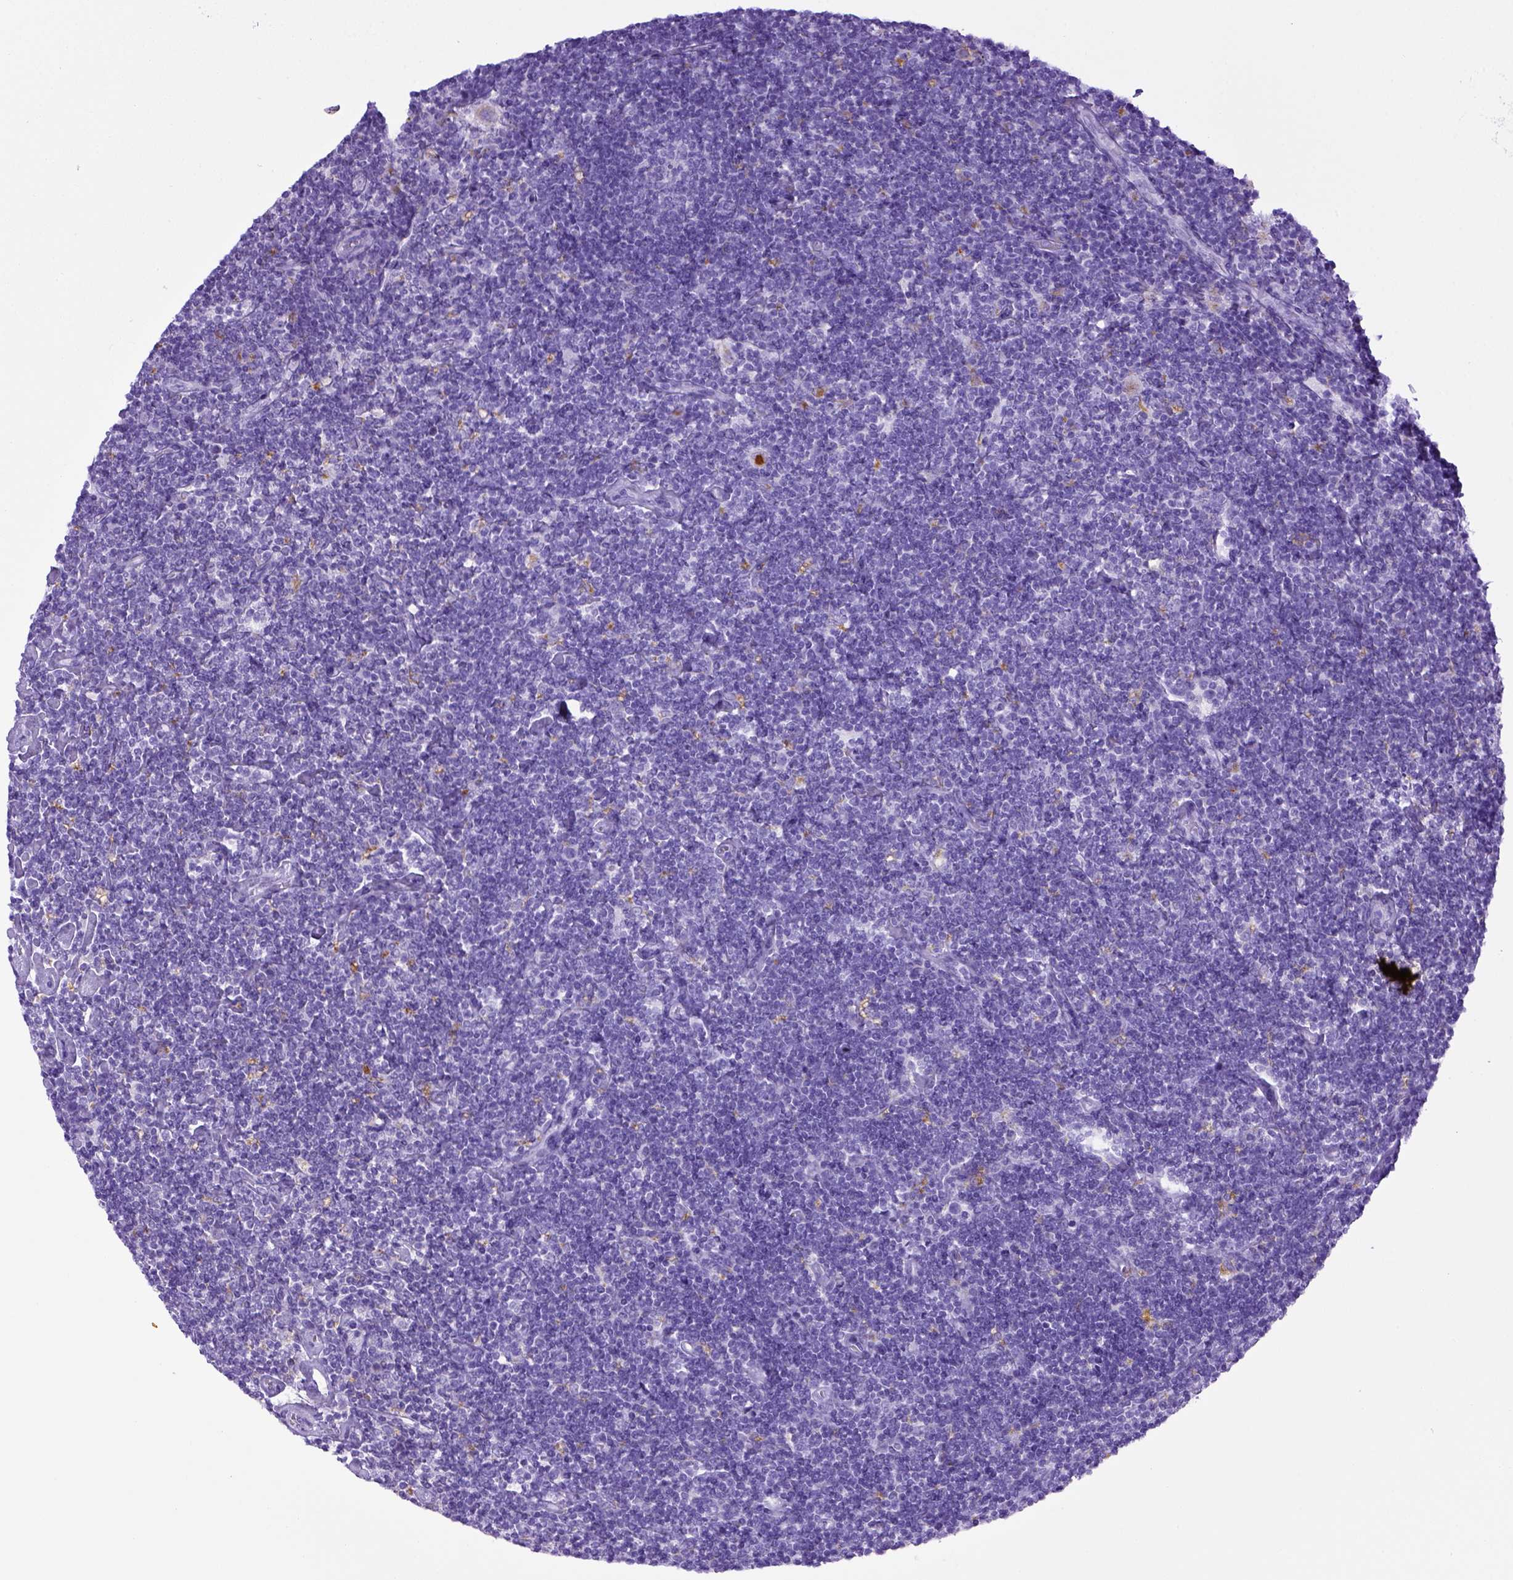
{"staining": {"intensity": "negative", "quantity": "none", "location": "none"}, "tissue": "lymphoma", "cell_type": "Tumor cells", "image_type": "cancer", "snomed": [{"axis": "morphology", "description": "Hodgkin's disease, NOS"}, {"axis": "topography", "description": "Lymph node"}], "caption": "Protein analysis of lymphoma demonstrates no significant positivity in tumor cells.", "gene": "CD68", "patient": {"sex": "male", "age": 40}}